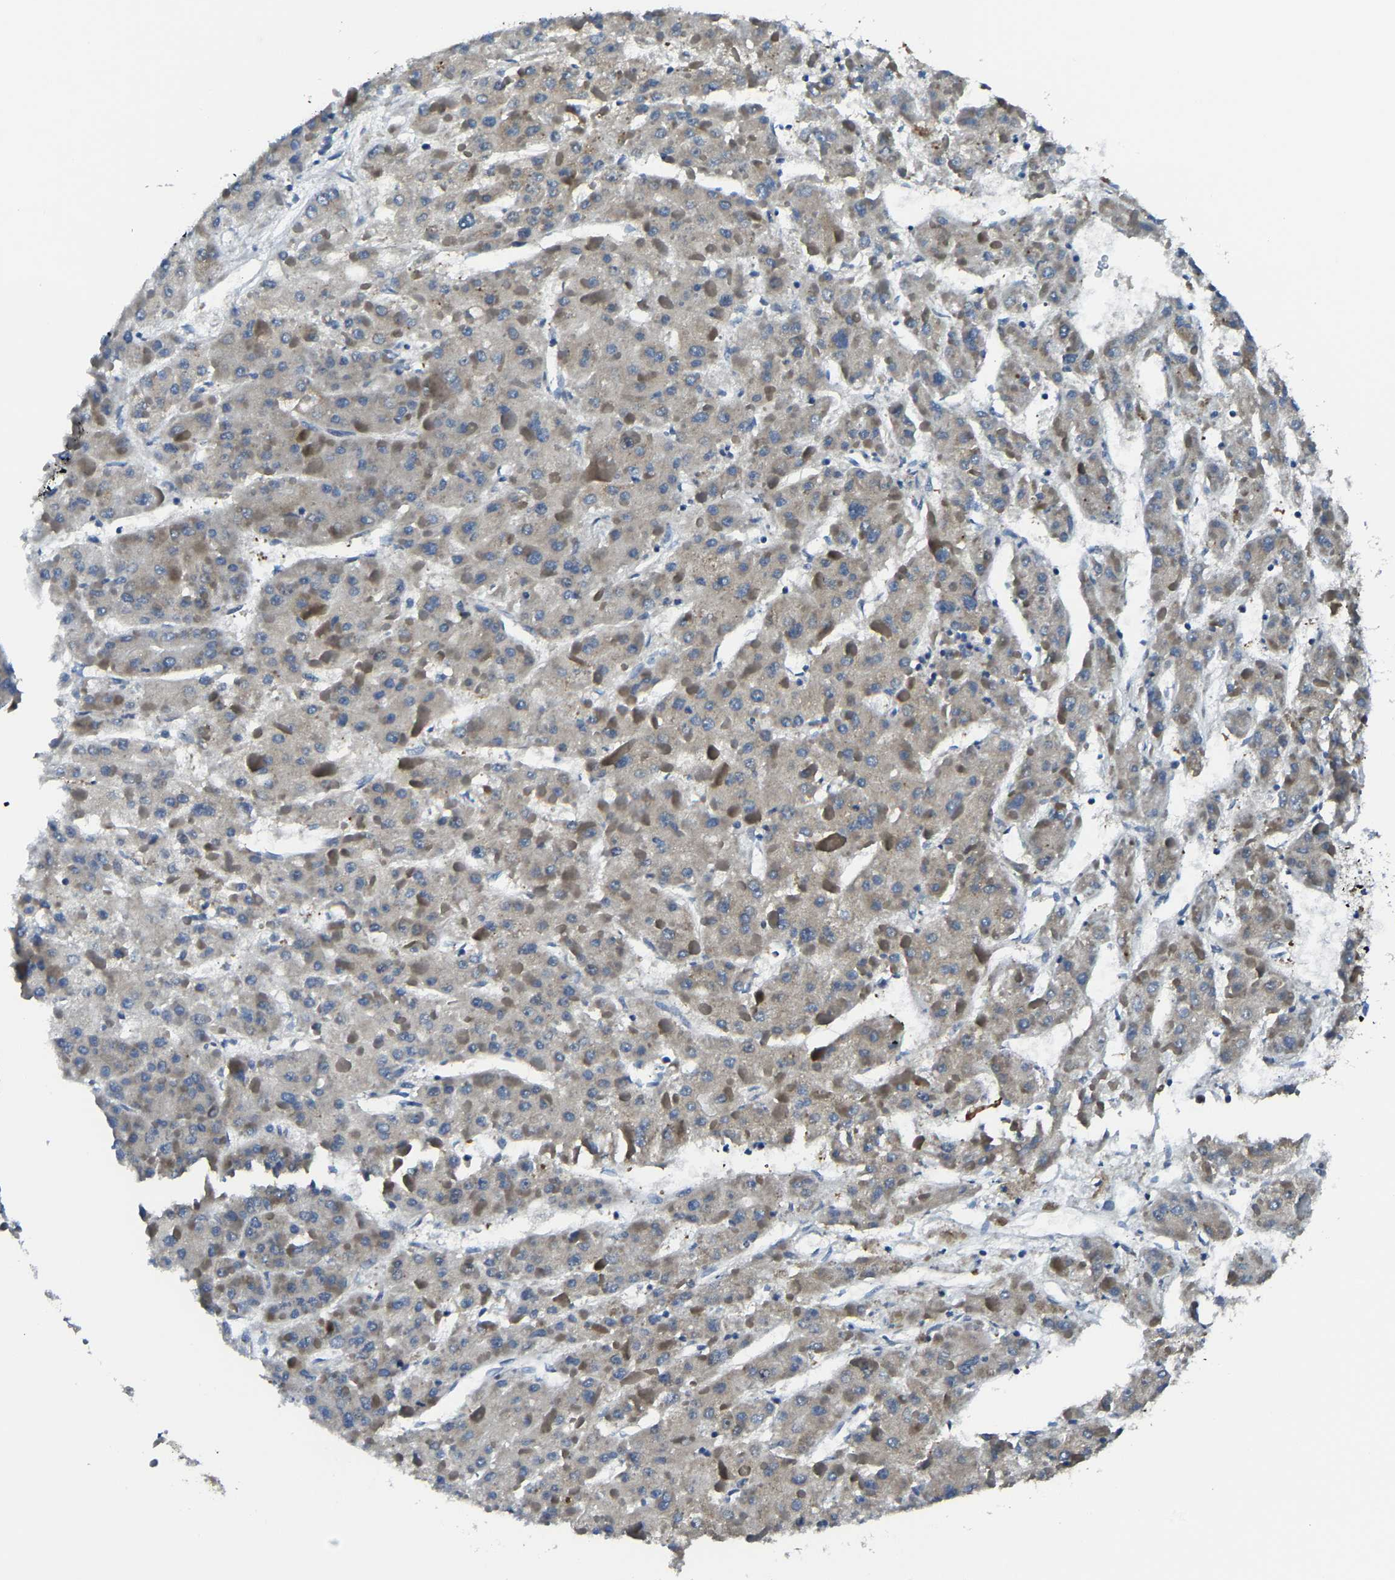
{"staining": {"intensity": "weak", "quantity": ">75%", "location": "cytoplasmic/membranous"}, "tissue": "liver cancer", "cell_type": "Tumor cells", "image_type": "cancer", "snomed": [{"axis": "morphology", "description": "Carcinoma, Hepatocellular, NOS"}, {"axis": "topography", "description": "Liver"}], "caption": "Human liver cancer (hepatocellular carcinoma) stained with a brown dye reveals weak cytoplasmic/membranous positive staining in approximately >75% of tumor cells.", "gene": "G3BP2", "patient": {"sex": "female", "age": 73}}